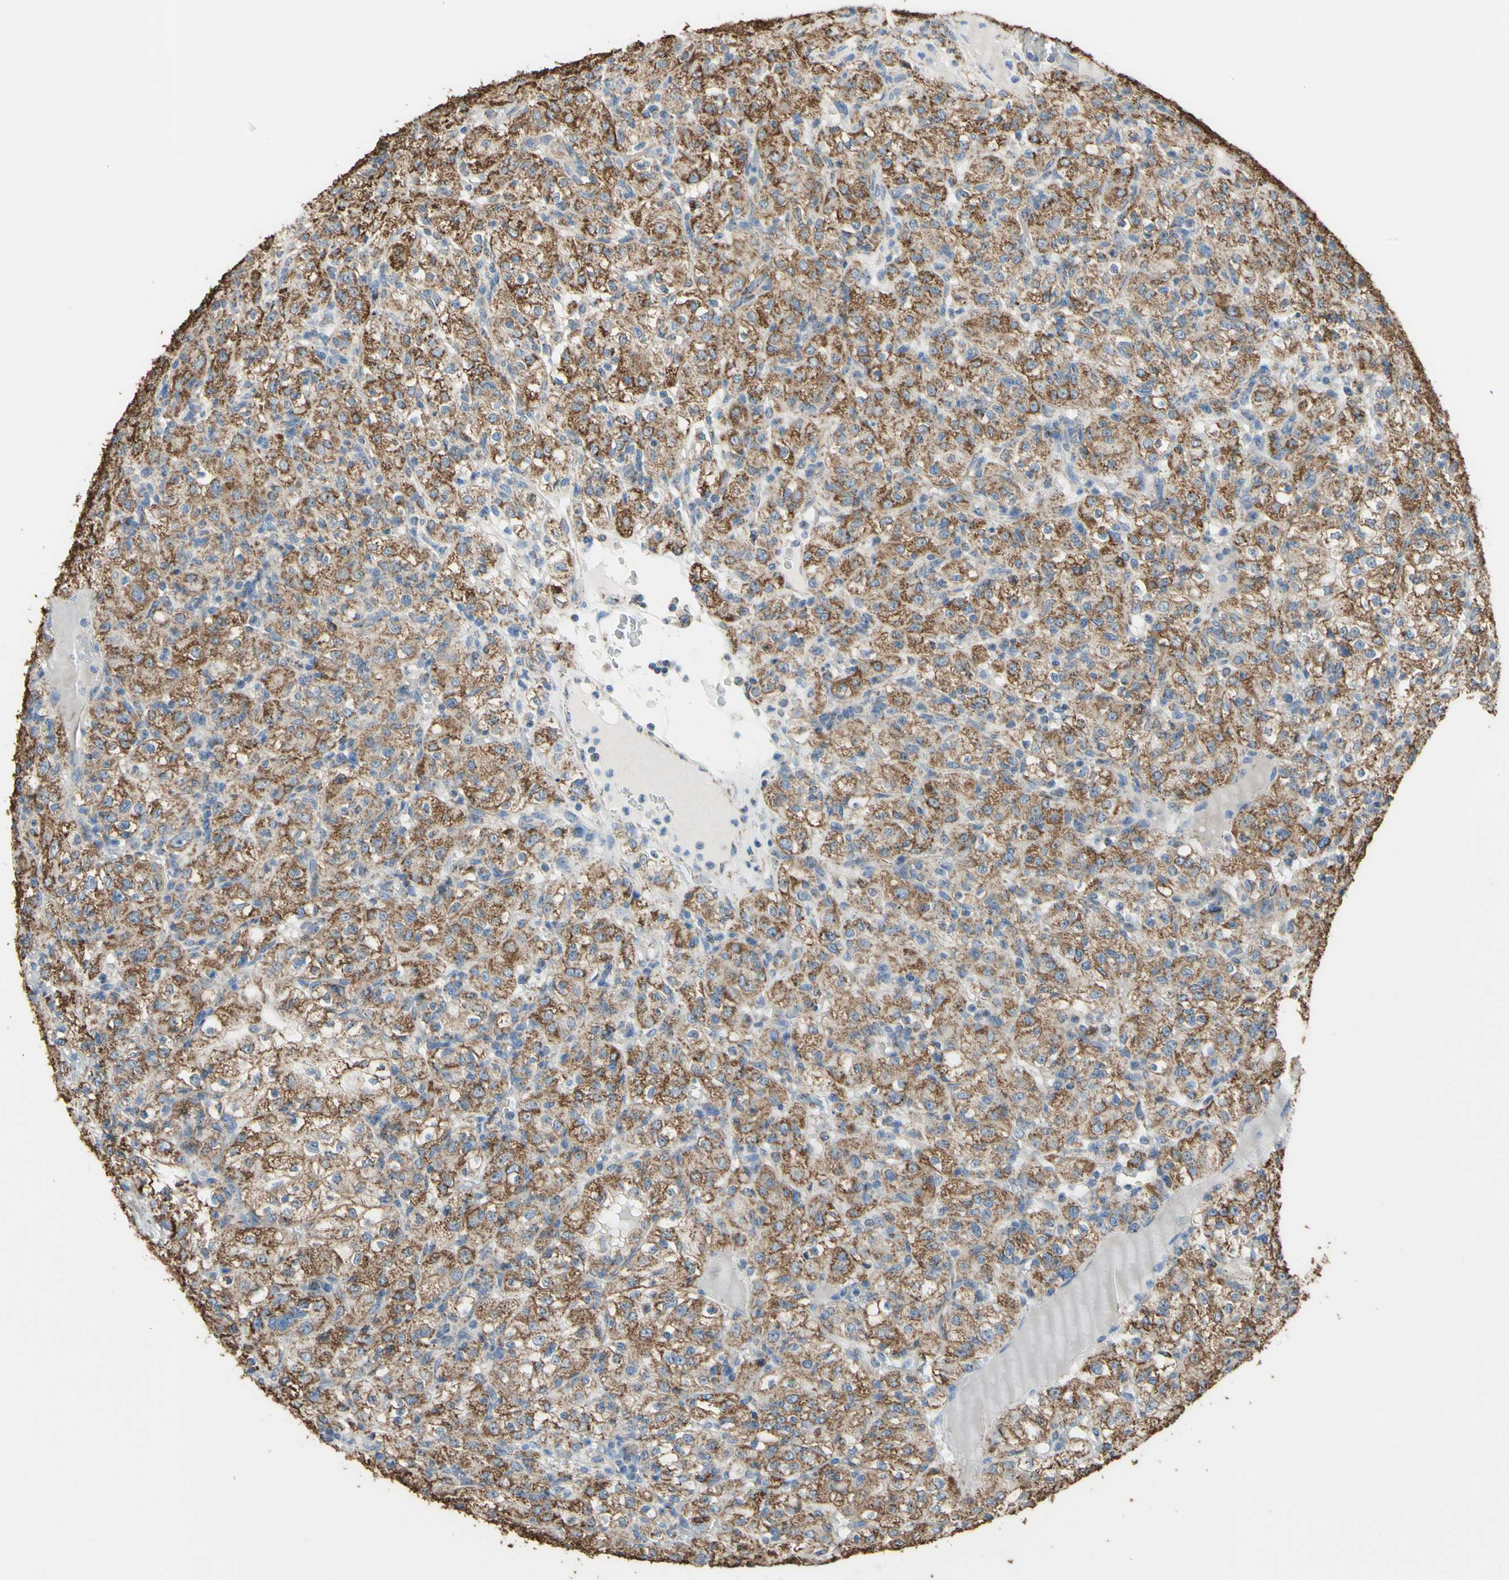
{"staining": {"intensity": "moderate", "quantity": ">75%", "location": "cytoplasmic/membranous"}, "tissue": "renal cancer", "cell_type": "Tumor cells", "image_type": "cancer", "snomed": [{"axis": "morphology", "description": "Normal tissue, NOS"}, {"axis": "morphology", "description": "Adenocarcinoma, NOS"}, {"axis": "topography", "description": "Kidney"}], "caption": "Immunohistochemical staining of human renal cancer (adenocarcinoma) exhibits moderate cytoplasmic/membranous protein expression in approximately >75% of tumor cells.", "gene": "CMKLR2", "patient": {"sex": "female", "age": 72}}